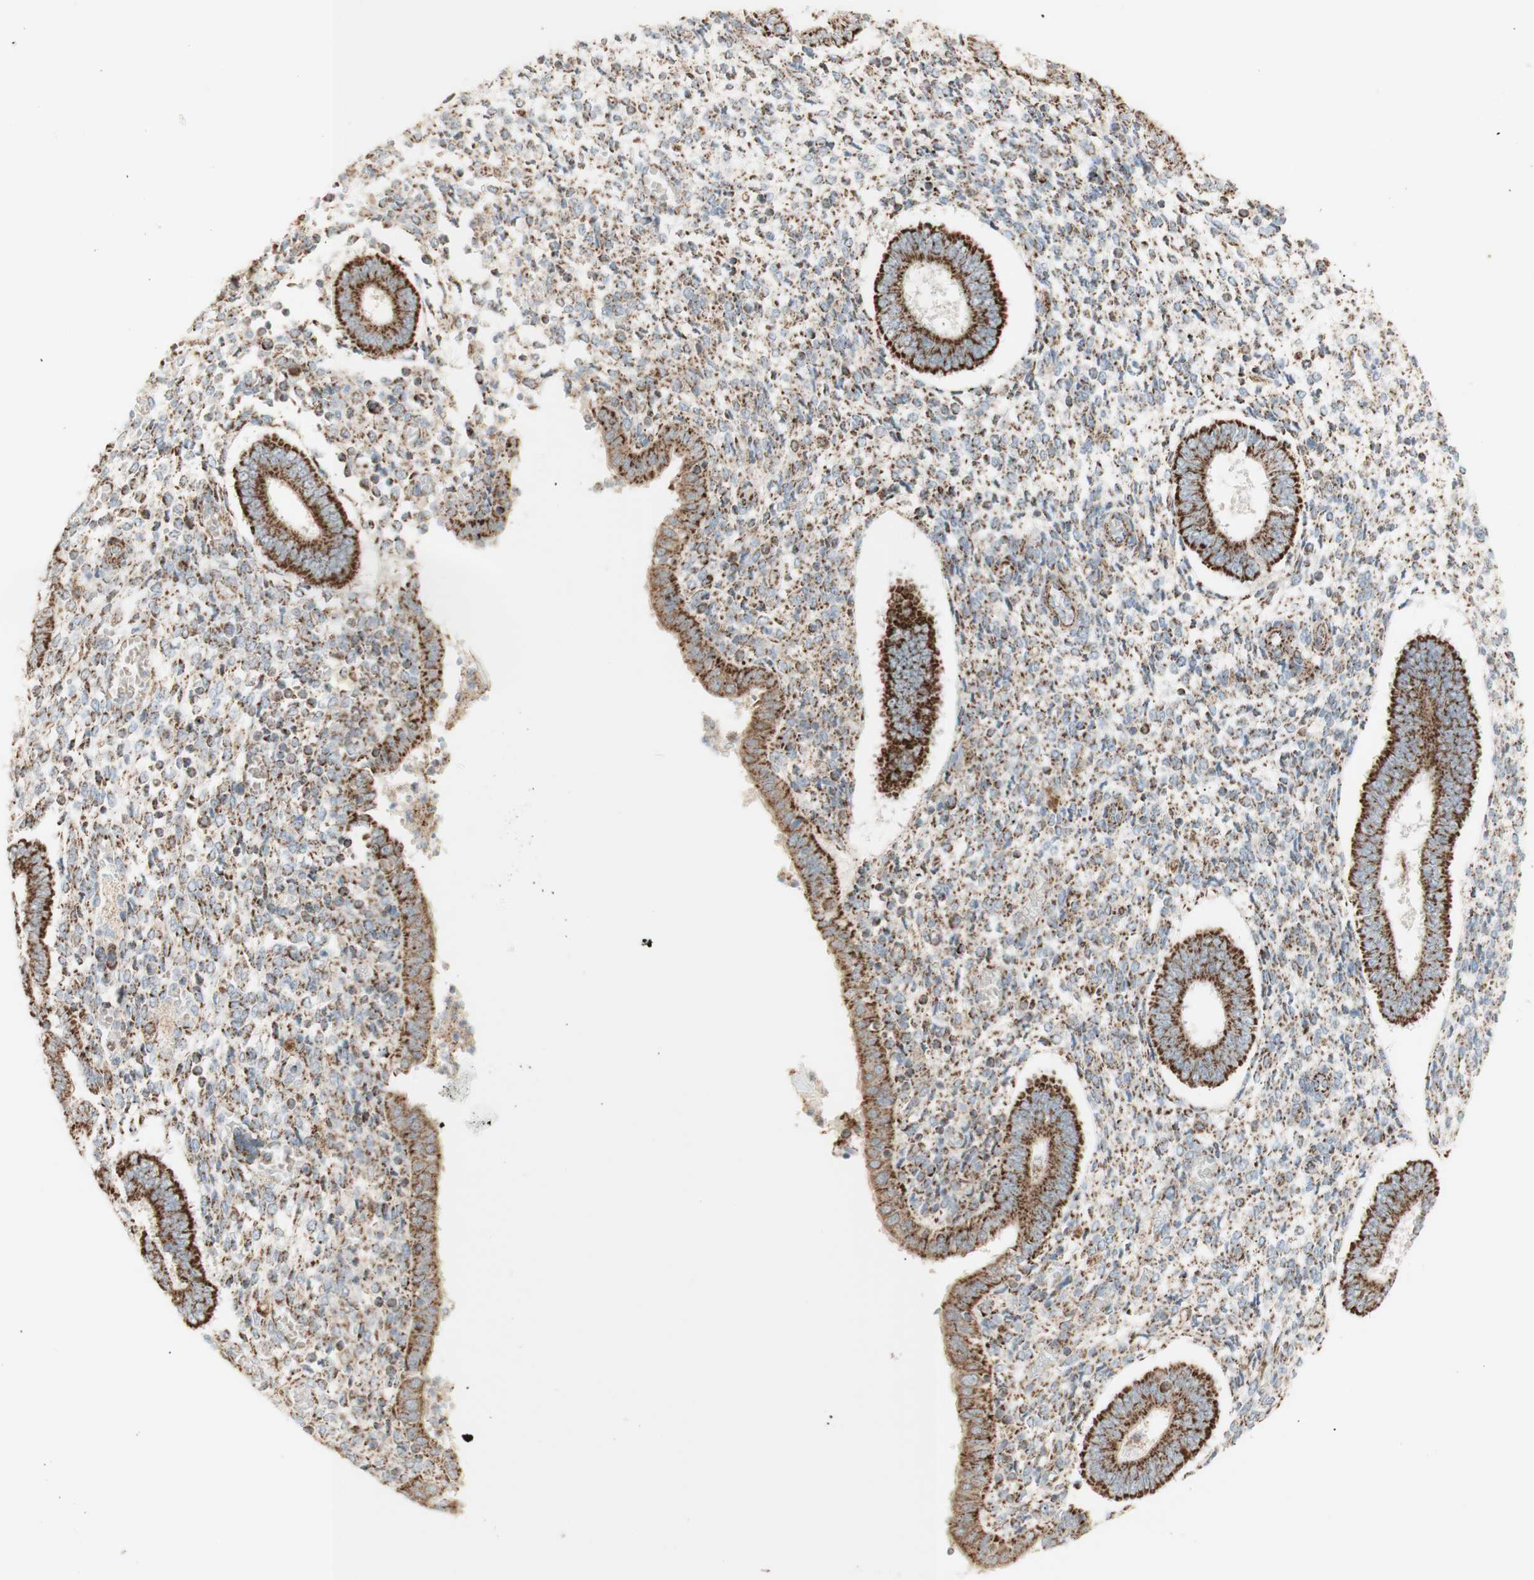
{"staining": {"intensity": "moderate", "quantity": ">75%", "location": "cytoplasmic/membranous"}, "tissue": "endometrium", "cell_type": "Cells in endometrial stroma", "image_type": "normal", "snomed": [{"axis": "morphology", "description": "Normal tissue, NOS"}, {"axis": "topography", "description": "Endometrium"}], "caption": "An image of human endometrium stained for a protein exhibits moderate cytoplasmic/membranous brown staining in cells in endometrial stroma. The staining was performed using DAB (3,3'-diaminobenzidine), with brown indicating positive protein expression. Nuclei are stained blue with hematoxylin.", "gene": "LETM1", "patient": {"sex": "female", "age": 35}}